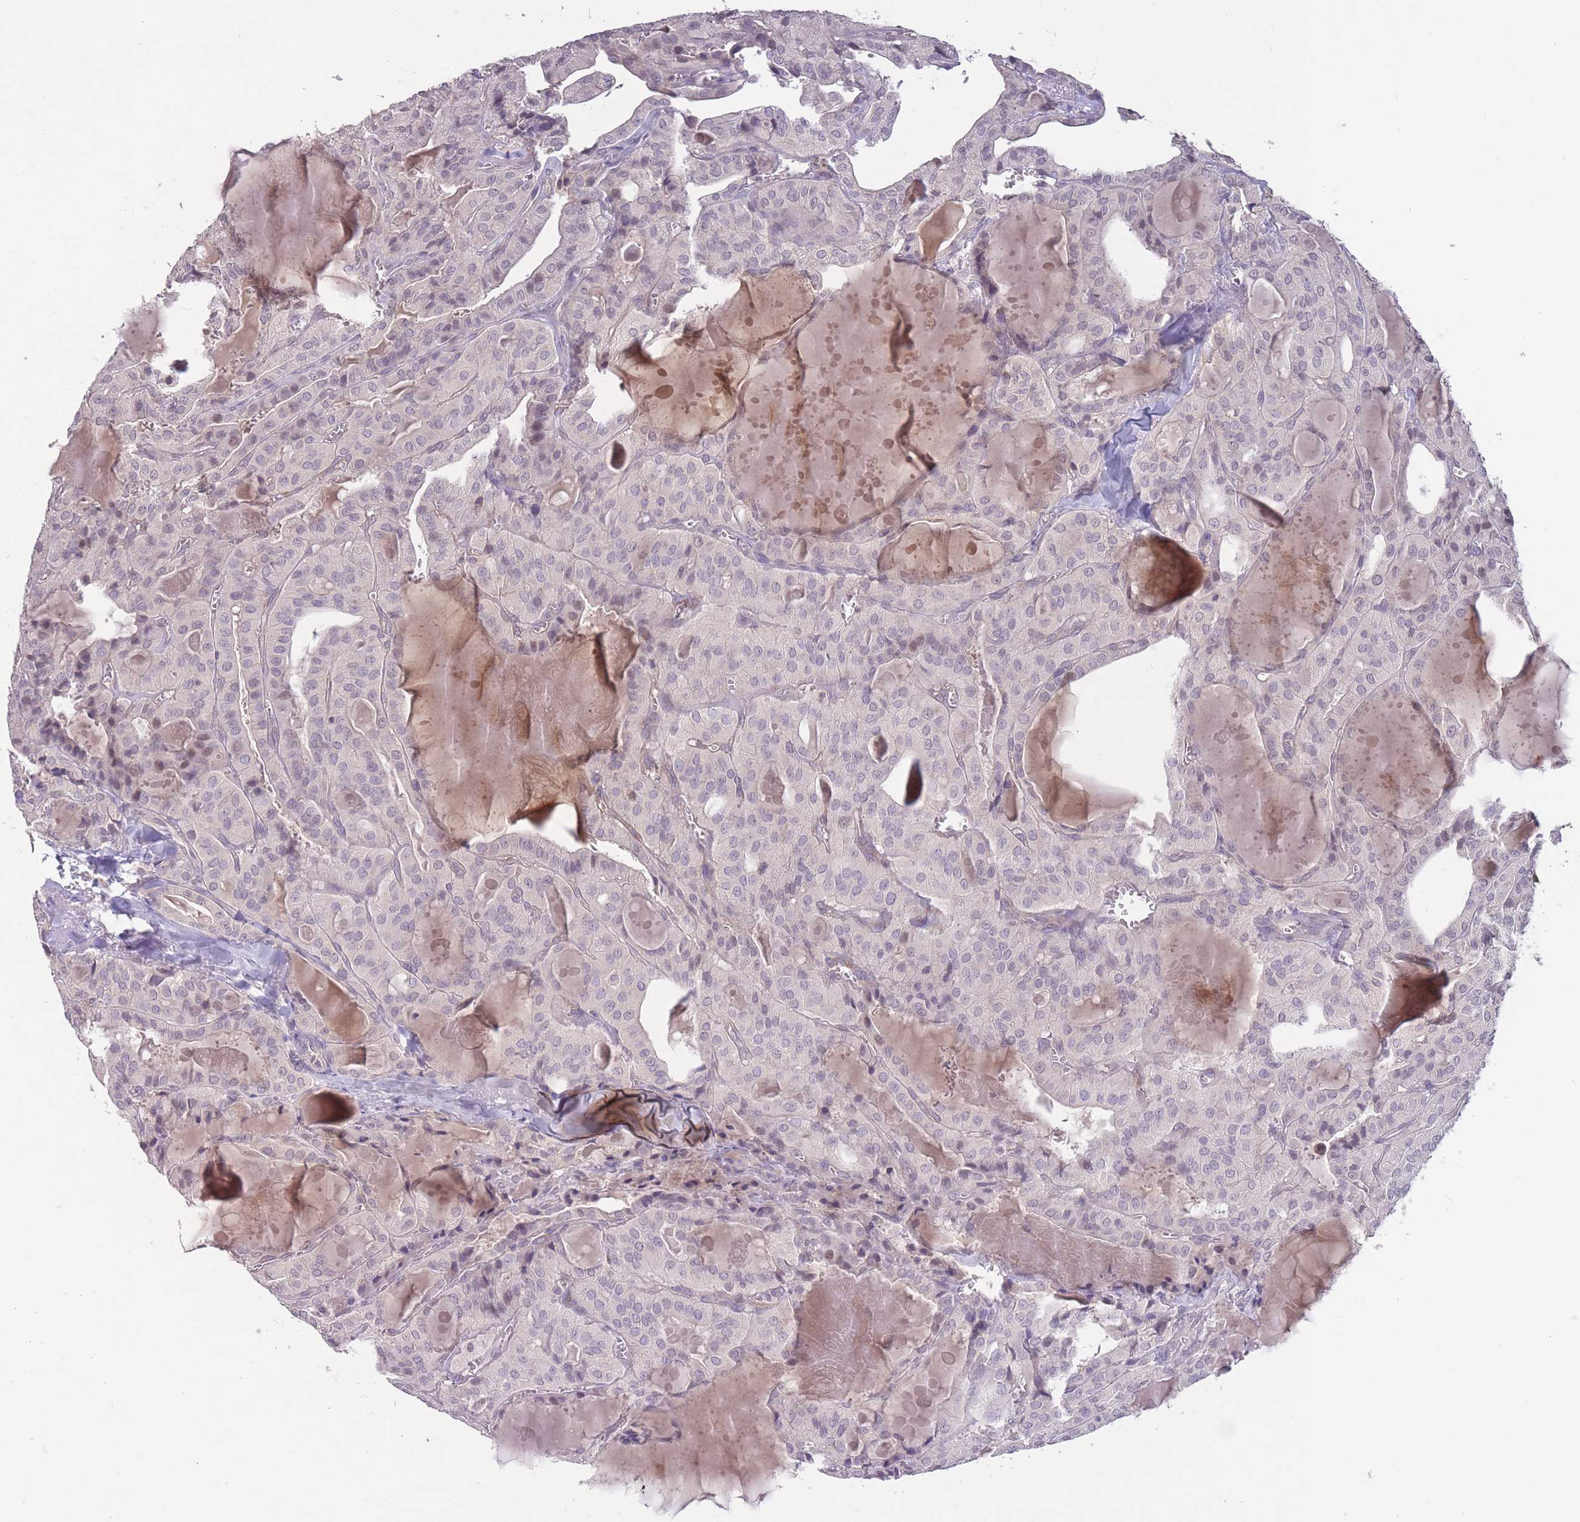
{"staining": {"intensity": "negative", "quantity": "none", "location": "none"}, "tissue": "thyroid cancer", "cell_type": "Tumor cells", "image_type": "cancer", "snomed": [{"axis": "morphology", "description": "Papillary adenocarcinoma, NOS"}, {"axis": "topography", "description": "Thyroid gland"}], "caption": "The micrograph displays no staining of tumor cells in thyroid cancer.", "gene": "ADCYAP1R1", "patient": {"sex": "male", "age": 52}}